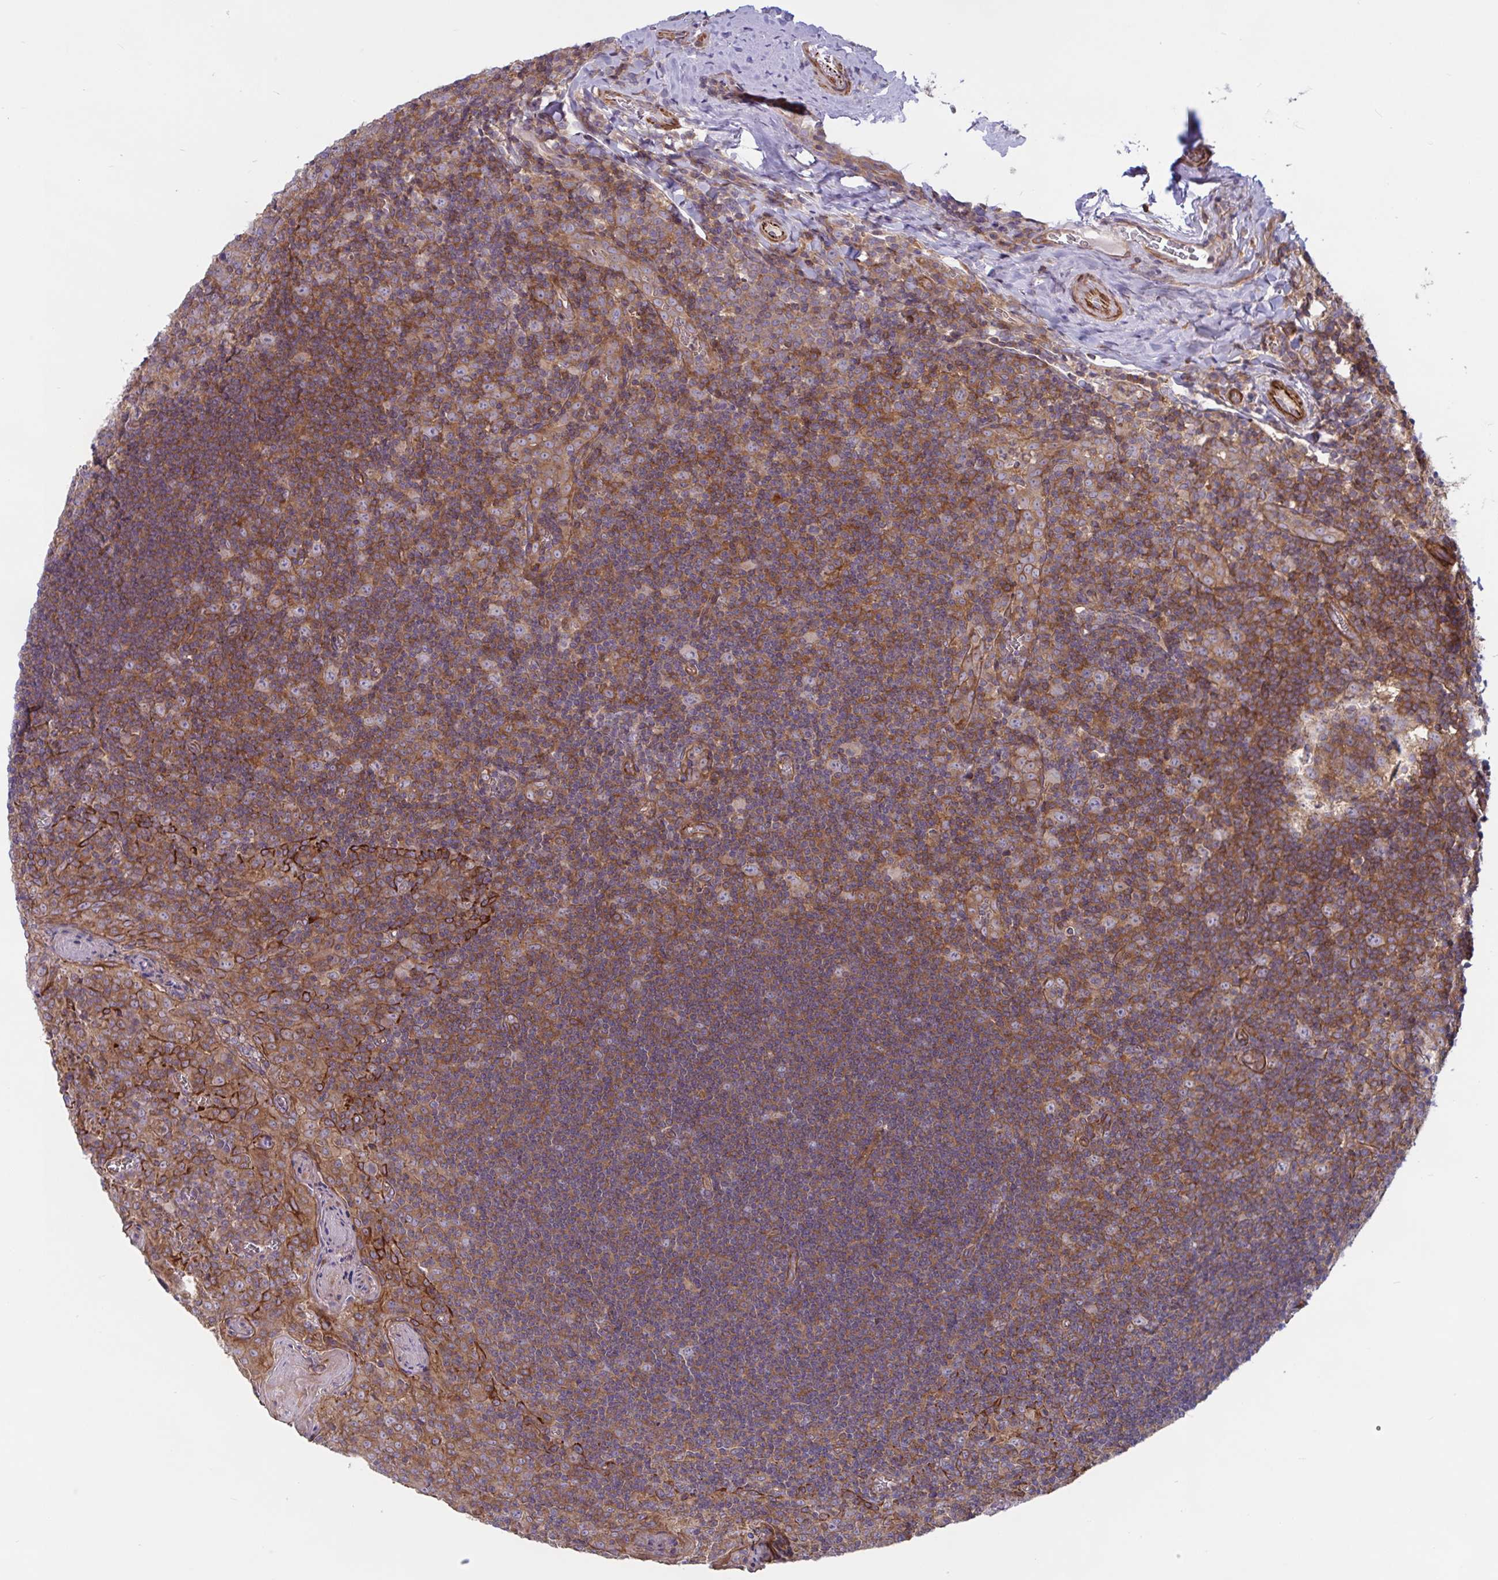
{"staining": {"intensity": "moderate", "quantity": ">75%", "location": "cytoplasmic/membranous"}, "tissue": "tonsil", "cell_type": "Germinal center cells", "image_type": "normal", "snomed": [{"axis": "morphology", "description": "Normal tissue, NOS"}, {"axis": "morphology", "description": "Inflammation, NOS"}, {"axis": "topography", "description": "Tonsil"}], "caption": "Immunohistochemical staining of benign human tonsil demonstrates medium levels of moderate cytoplasmic/membranous staining in about >75% of germinal center cells.", "gene": "TANK", "patient": {"sex": "female", "age": 31}}